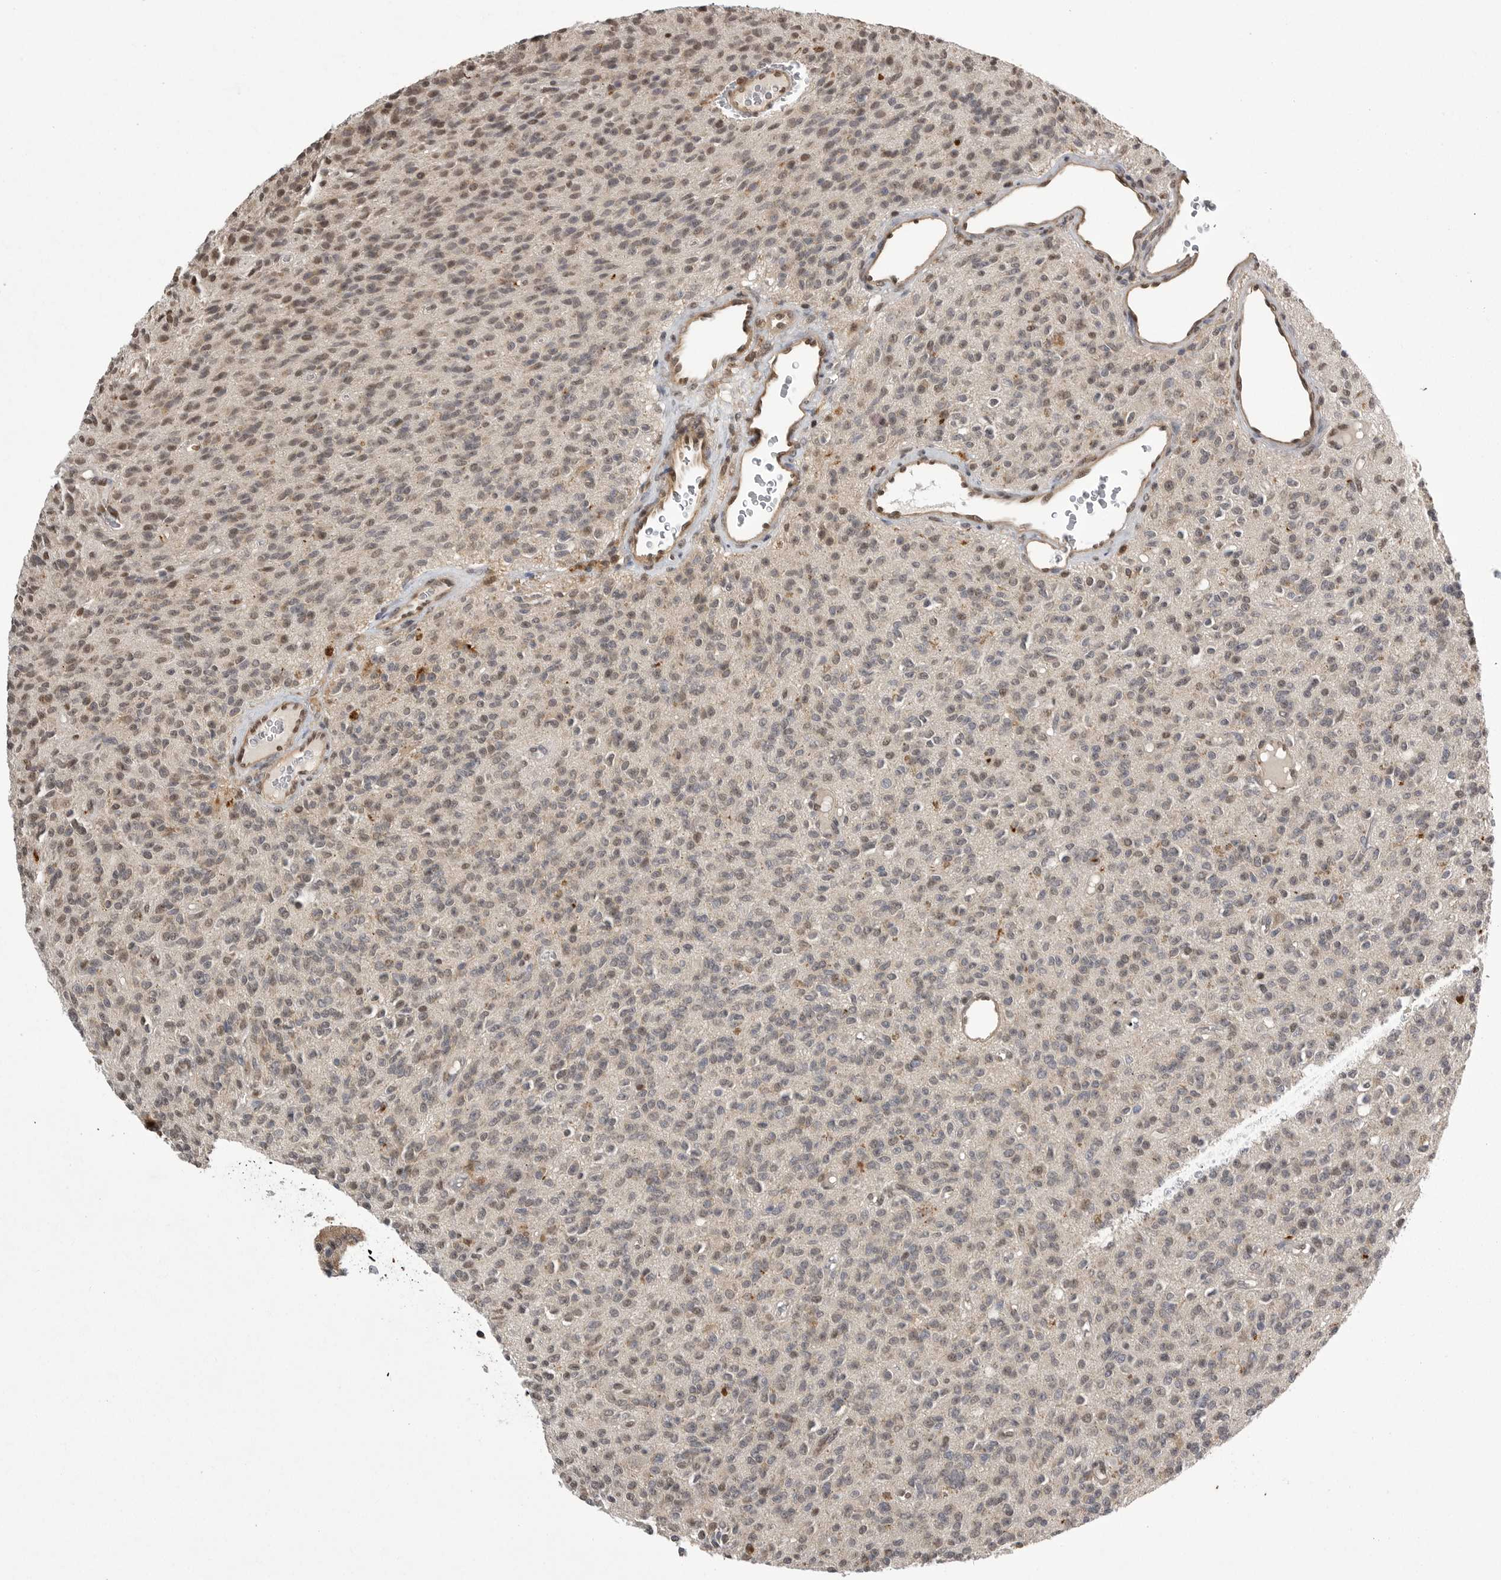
{"staining": {"intensity": "weak", "quantity": "25%-75%", "location": "nuclear"}, "tissue": "glioma", "cell_type": "Tumor cells", "image_type": "cancer", "snomed": [{"axis": "morphology", "description": "Glioma, malignant, High grade"}, {"axis": "topography", "description": "Brain"}], "caption": "Human malignant high-grade glioma stained for a protein (brown) reveals weak nuclear positive expression in about 25%-75% of tumor cells.", "gene": "NECTIN1", "patient": {"sex": "male", "age": 34}}